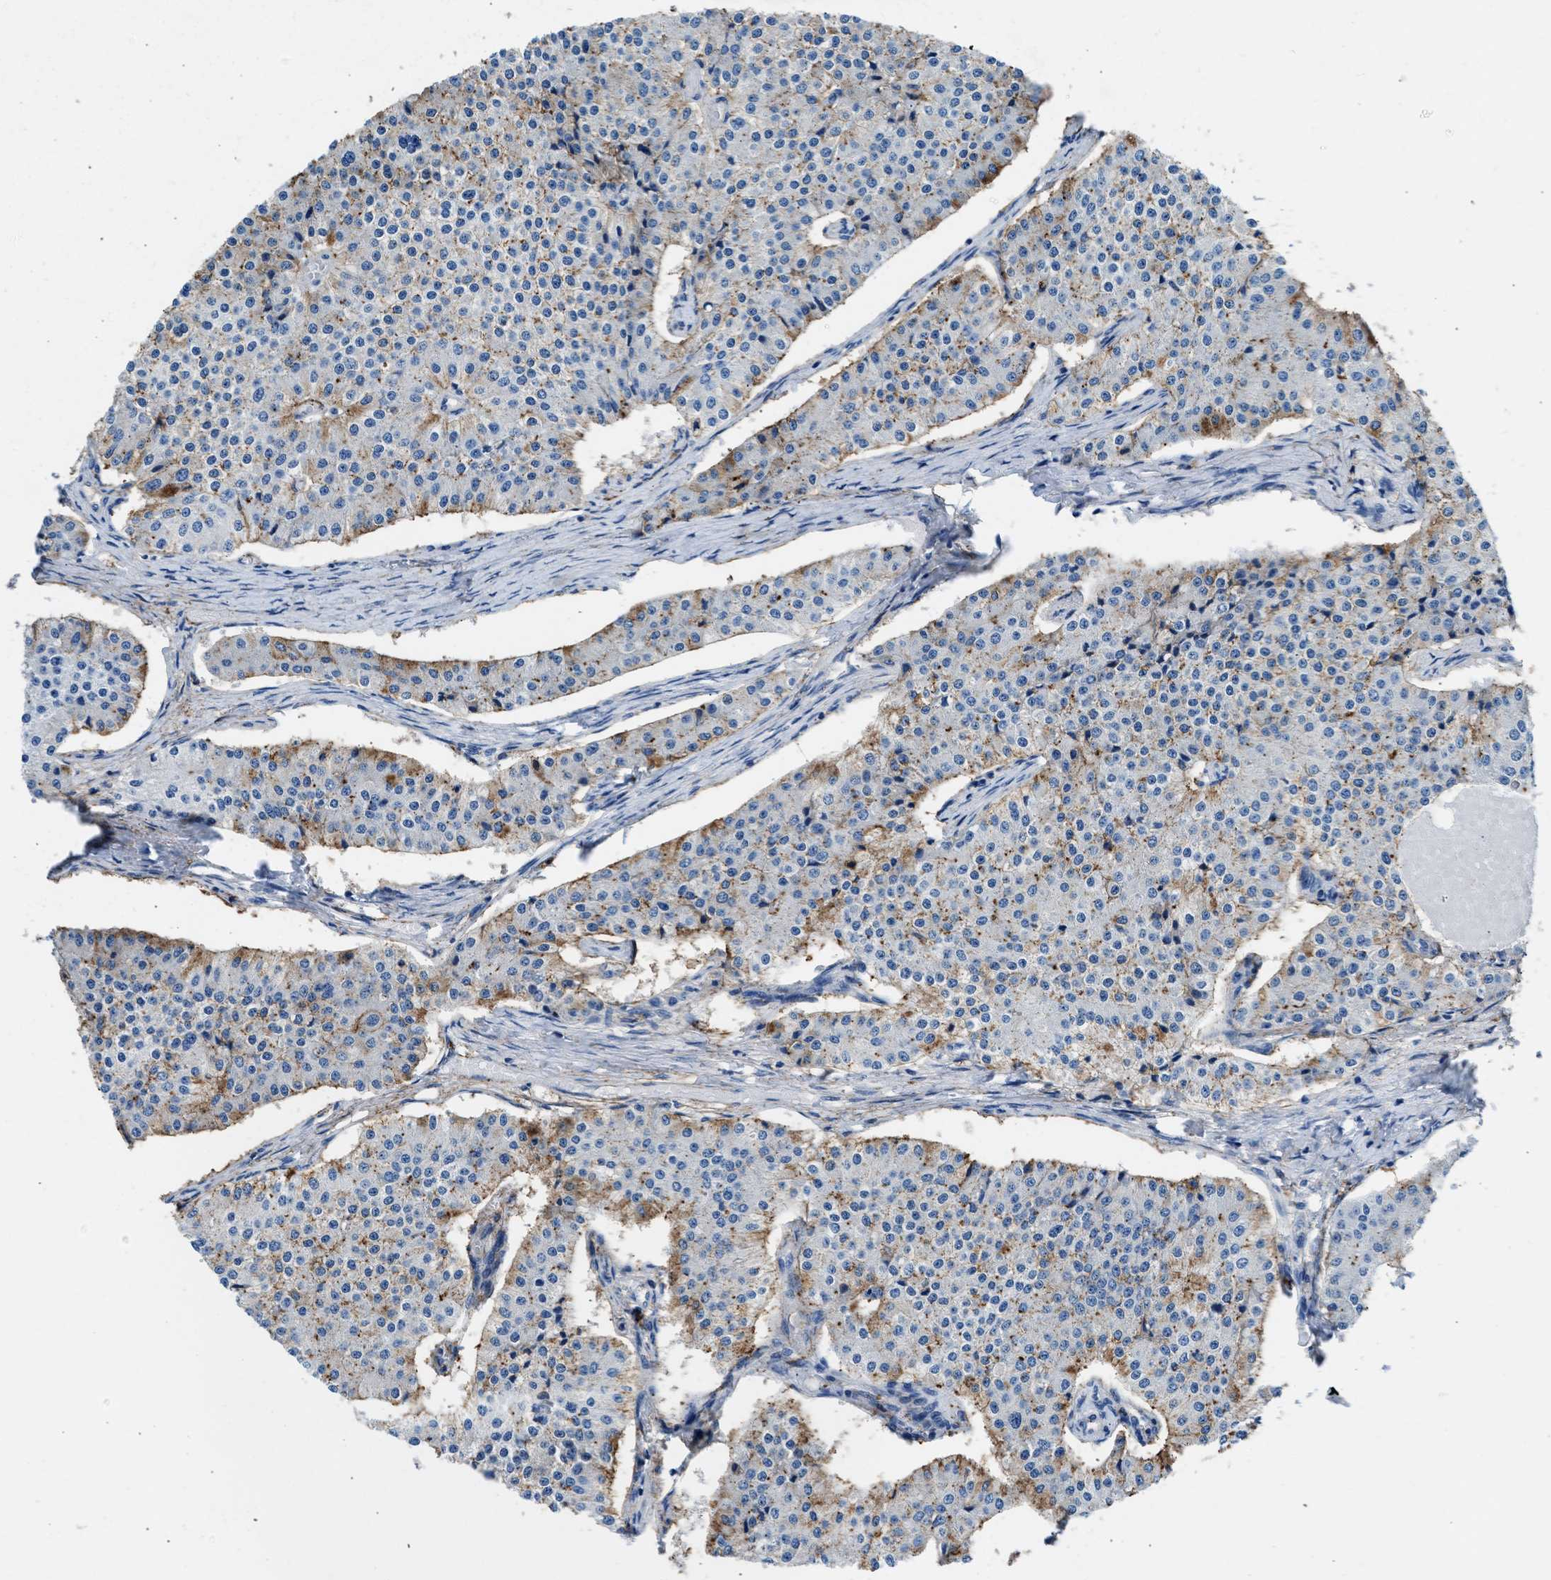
{"staining": {"intensity": "moderate", "quantity": "25%-75%", "location": "cytoplasmic/membranous"}, "tissue": "carcinoid", "cell_type": "Tumor cells", "image_type": "cancer", "snomed": [{"axis": "morphology", "description": "Carcinoid, malignant, NOS"}, {"axis": "topography", "description": "Colon"}], "caption": "Human carcinoid stained with a brown dye demonstrates moderate cytoplasmic/membranous positive staining in about 25%-75% of tumor cells.", "gene": "KCNQ4", "patient": {"sex": "female", "age": 52}}